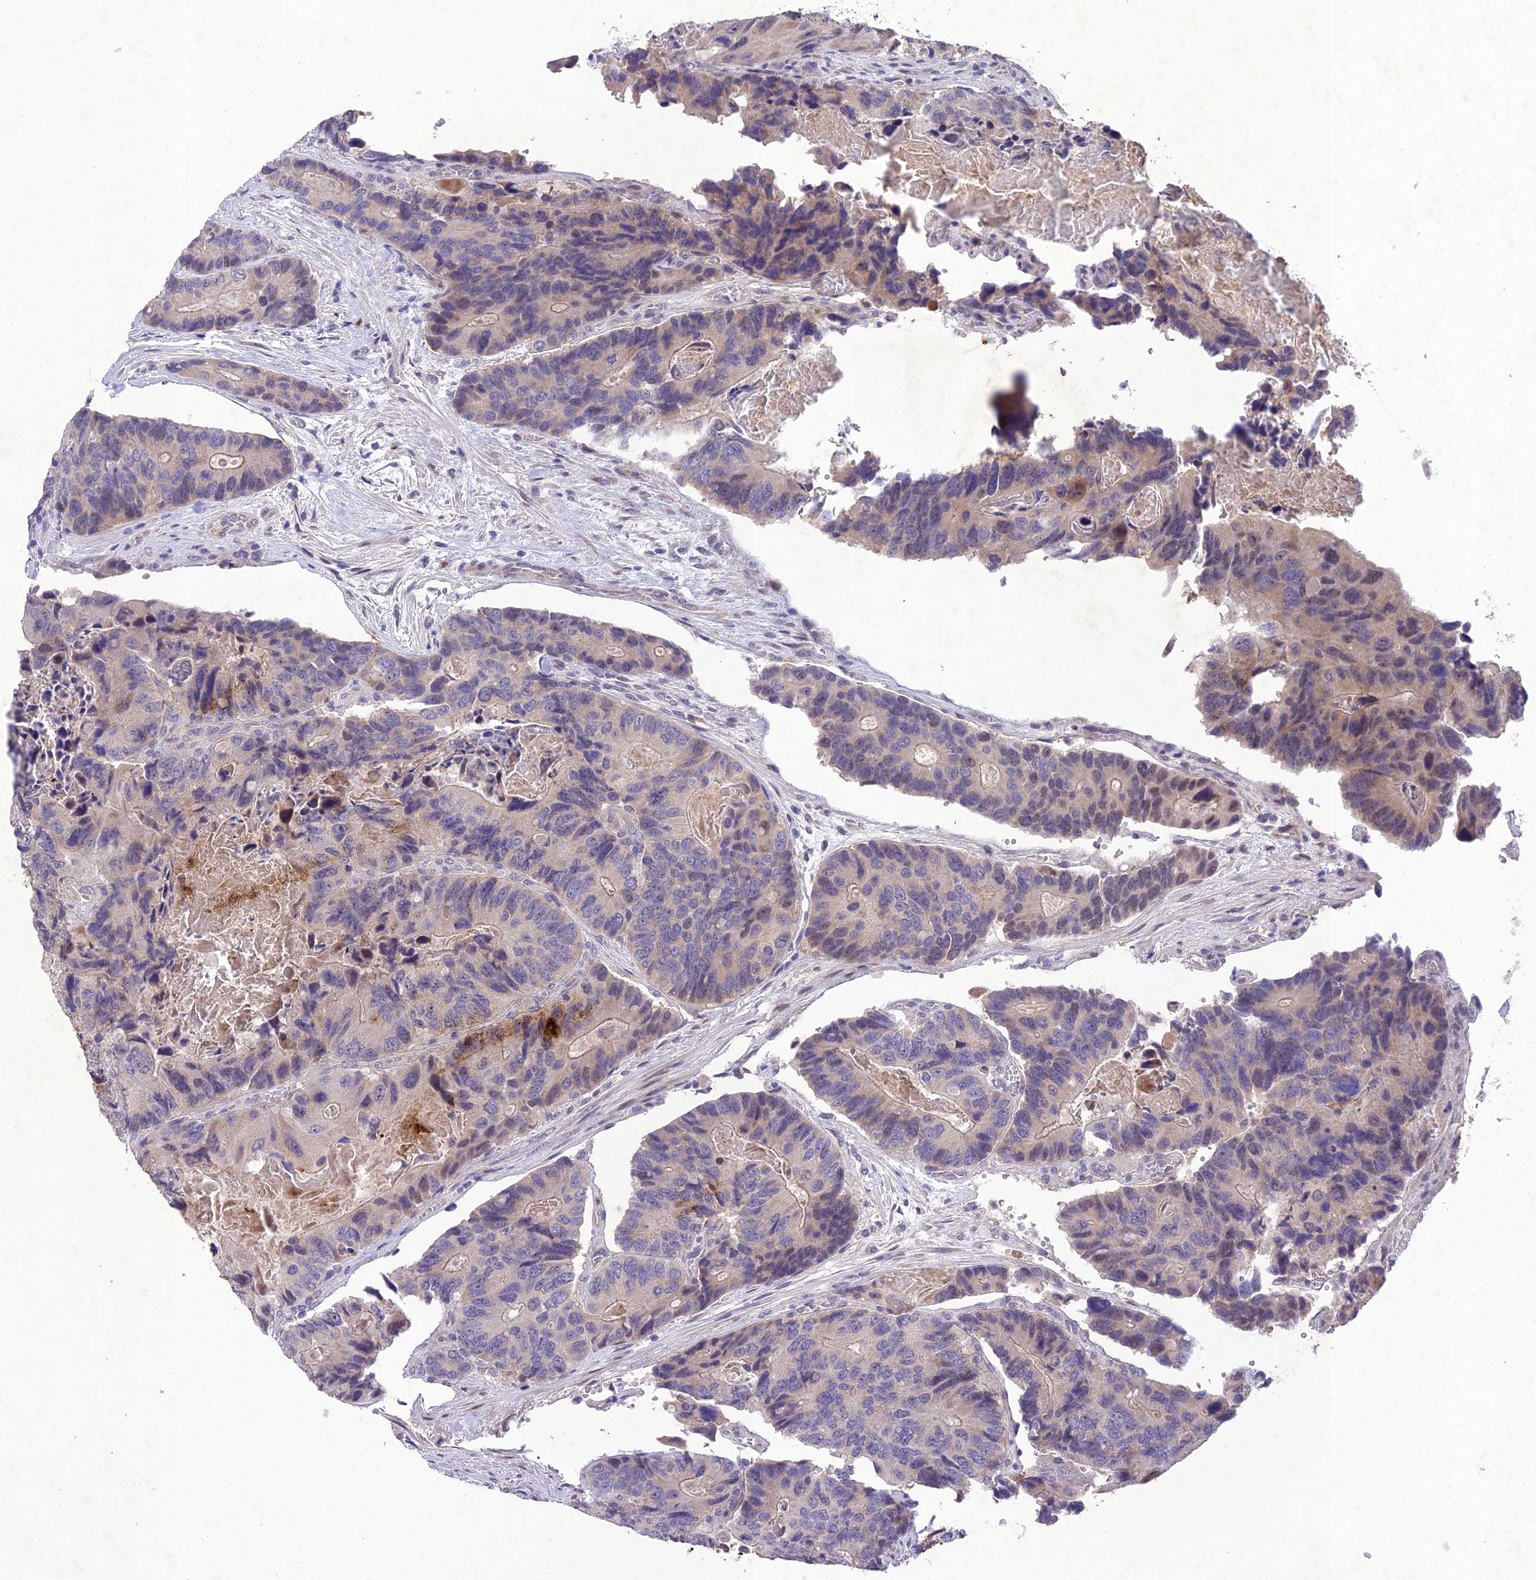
{"staining": {"intensity": "strong", "quantity": "<25%", "location": "cytoplasmic/membranous"}, "tissue": "colorectal cancer", "cell_type": "Tumor cells", "image_type": "cancer", "snomed": [{"axis": "morphology", "description": "Adenocarcinoma, NOS"}, {"axis": "topography", "description": "Colon"}], "caption": "Colorectal adenocarcinoma stained with a brown dye displays strong cytoplasmic/membranous positive expression in approximately <25% of tumor cells.", "gene": "ANKRD52", "patient": {"sex": "male", "age": 84}}